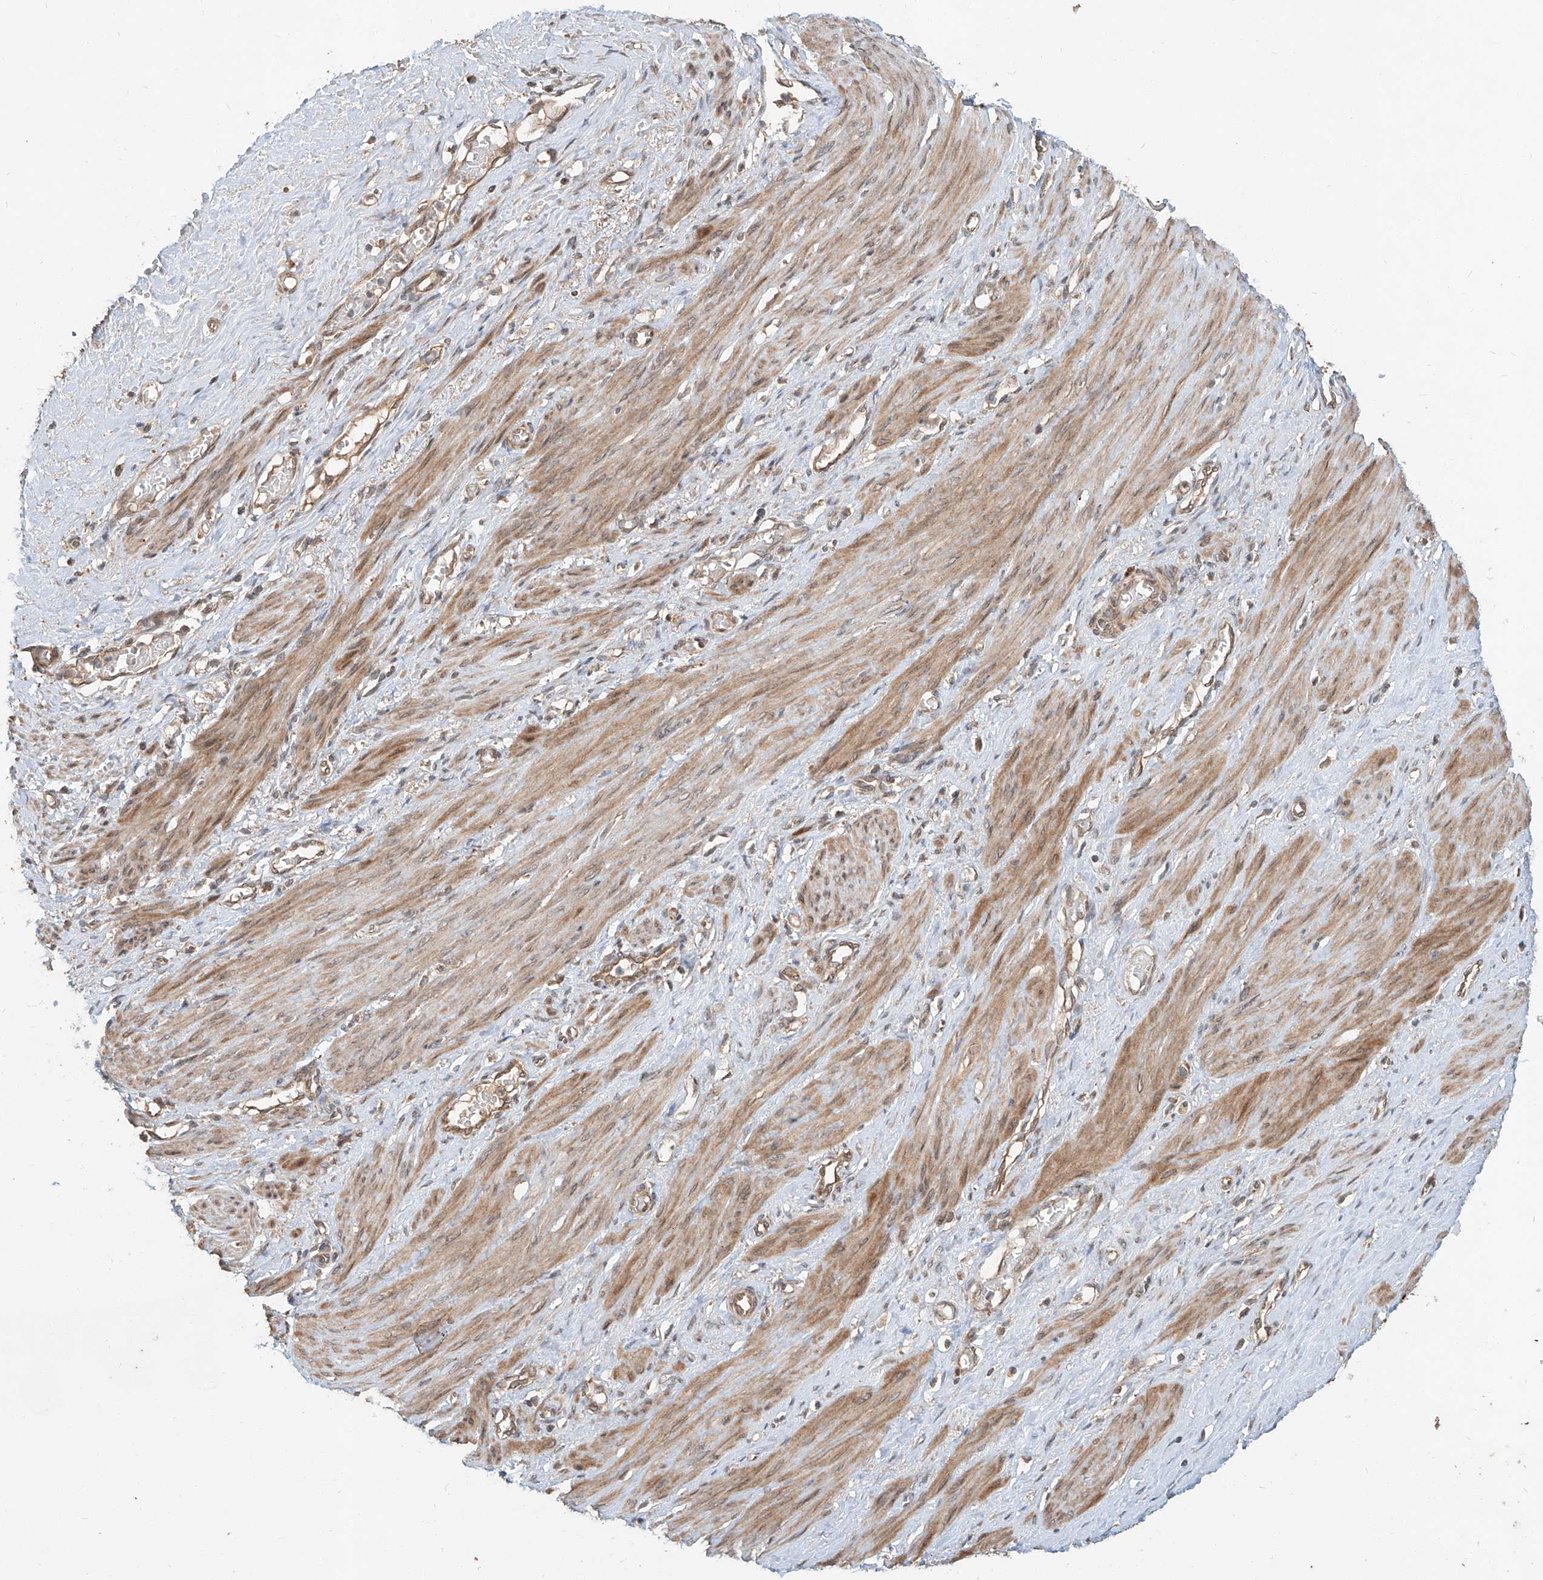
{"staining": {"intensity": "moderate", "quantity": ">75%", "location": "cytoplasmic/membranous"}, "tissue": "smooth muscle", "cell_type": "Smooth muscle cells", "image_type": "normal", "snomed": [{"axis": "morphology", "description": "Normal tissue, NOS"}, {"axis": "topography", "description": "Endometrium"}], "caption": "A histopathology image of human smooth muscle stained for a protein shows moderate cytoplasmic/membranous brown staining in smooth muscle cells. (Stains: DAB in brown, nuclei in blue, Microscopy: brightfield microscopy at high magnification).", "gene": "STX19", "patient": {"sex": "female", "age": 33}}